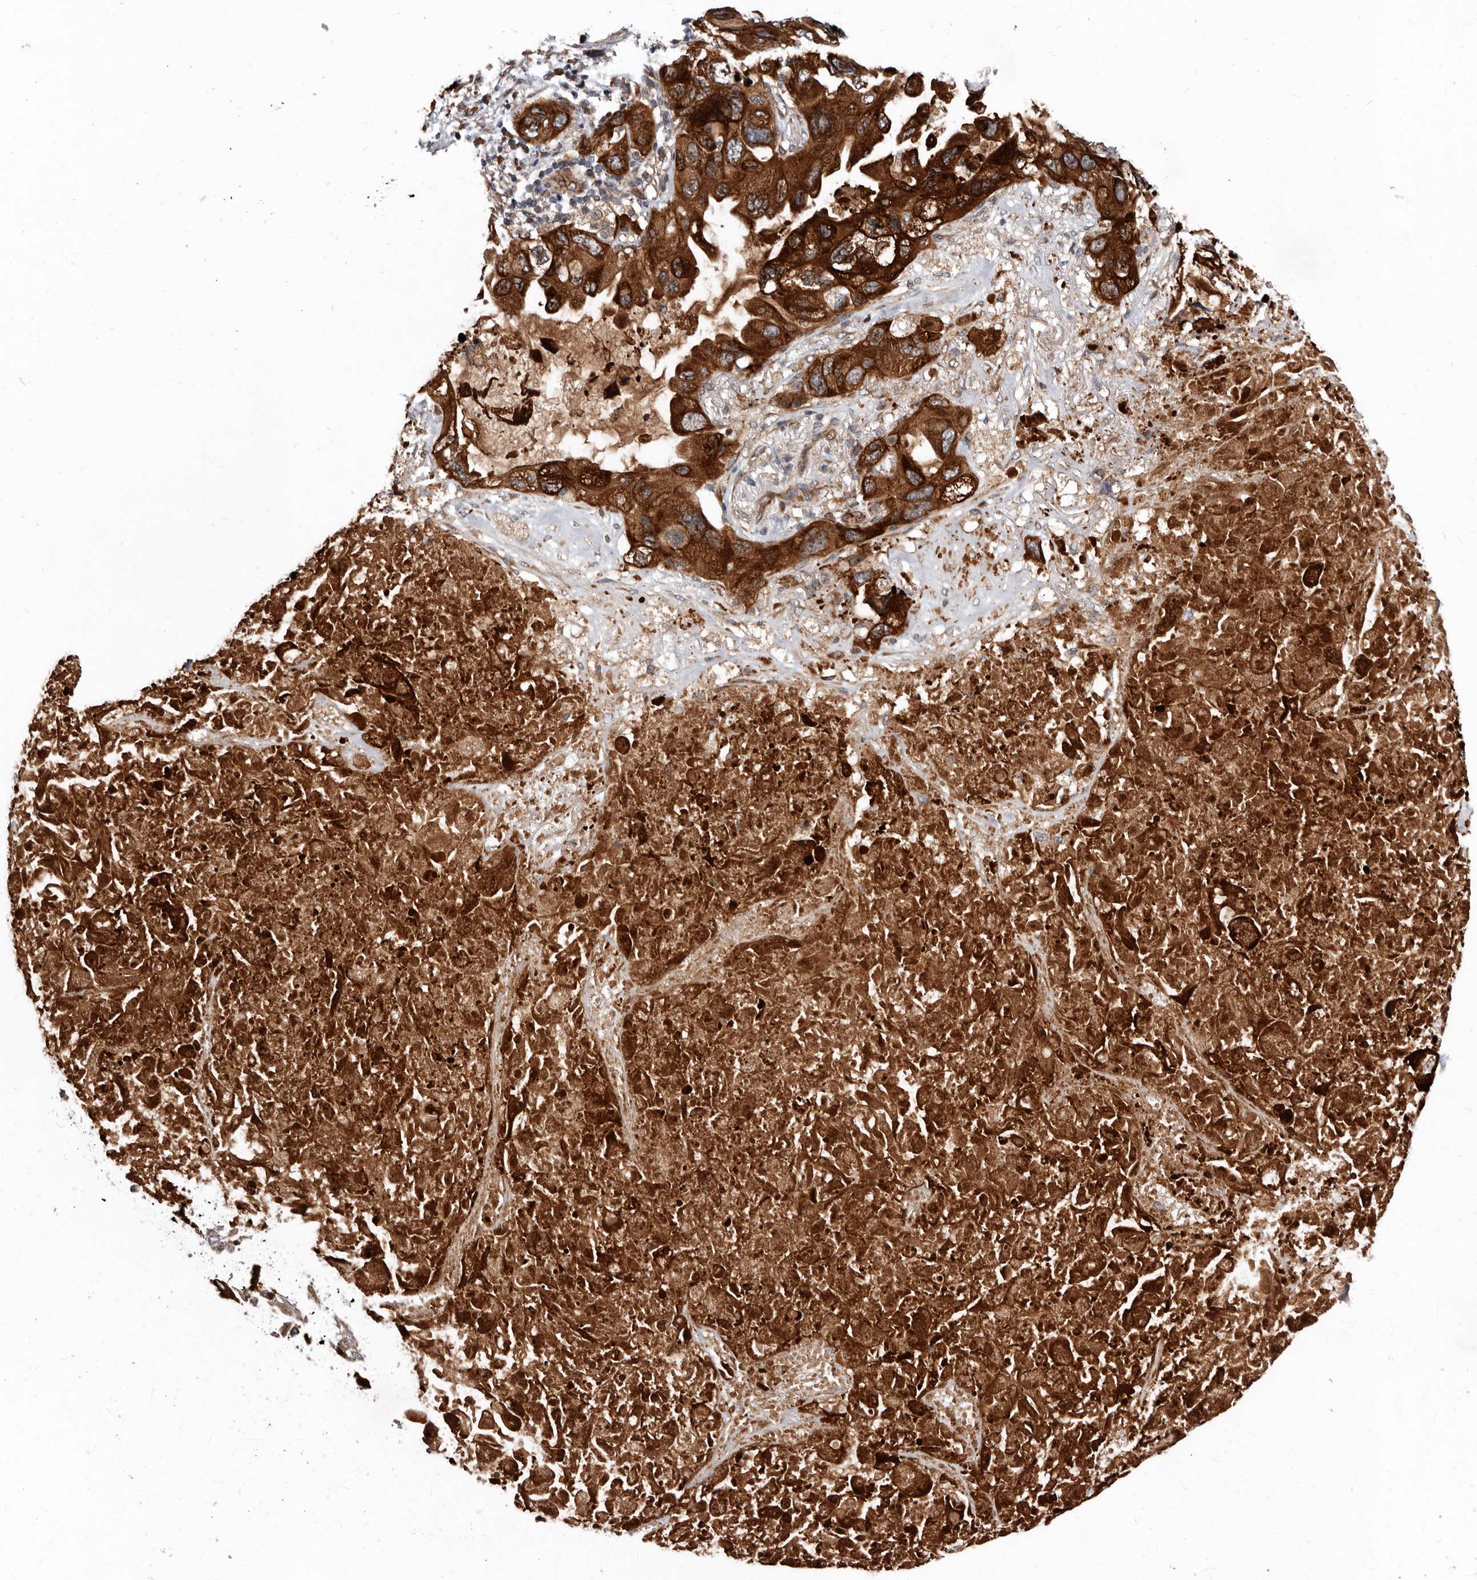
{"staining": {"intensity": "strong", "quantity": ">75%", "location": "cytoplasmic/membranous"}, "tissue": "lung cancer", "cell_type": "Tumor cells", "image_type": "cancer", "snomed": [{"axis": "morphology", "description": "Squamous cell carcinoma, NOS"}, {"axis": "topography", "description": "Lung"}], "caption": "Lung cancer stained with a brown dye displays strong cytoplasmic/membranous positive expression in approximately >75% of tumor cells.", "gene": "WEE2", "patient": {"sex": "female", "age": 73}}